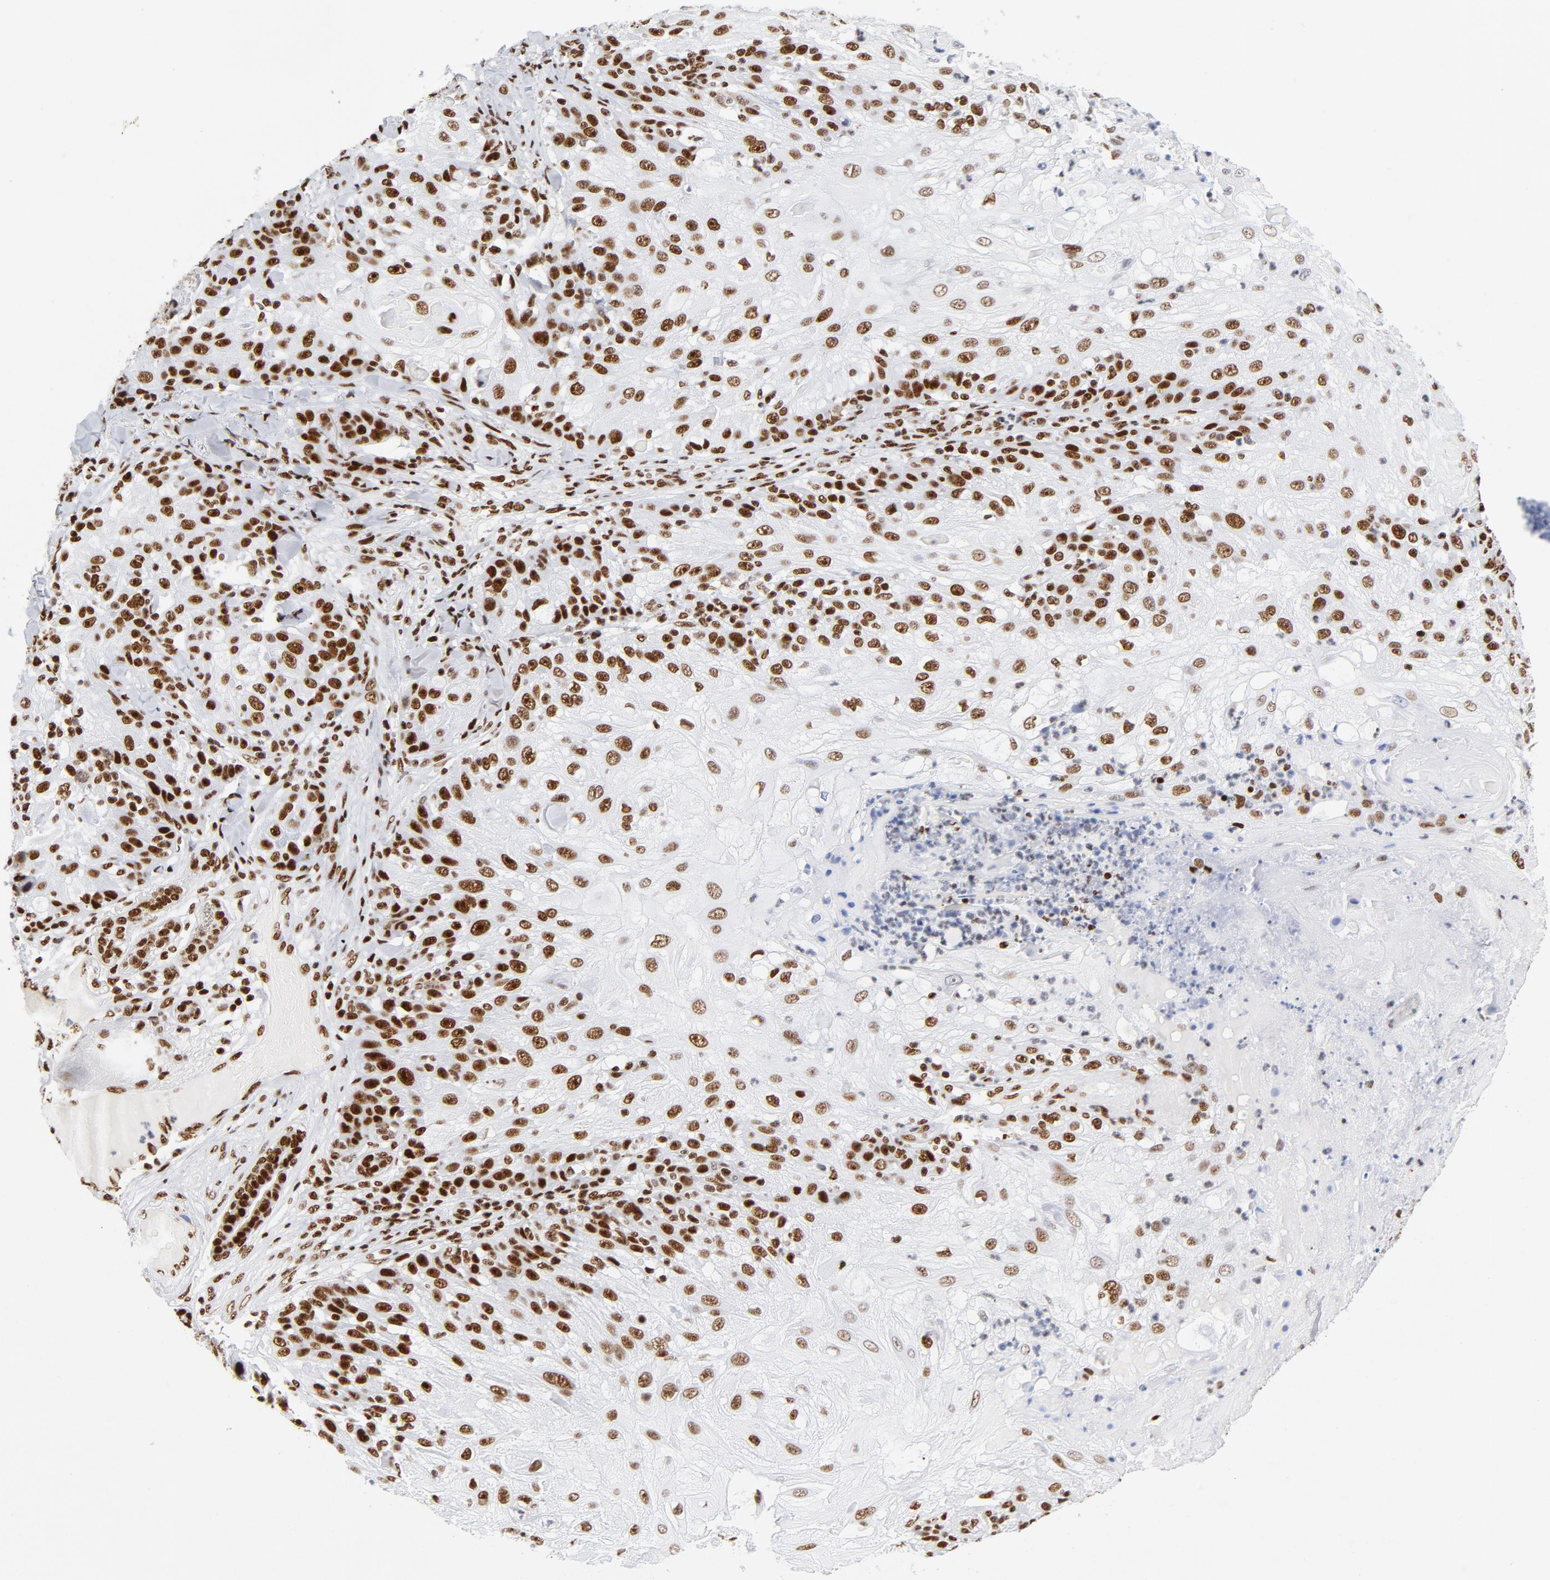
{"staining": {"intensity": "strong", "quantity": ">75%", "location": "nuclear"}, "tissue": "skin cancer", "cell_type": "Tumor cells", "image_type": "cancer", "snomed": [{"axis": "morphology", "description": "Normal tissue, NOS"}, {"axis": "morphology", "description": "Squamous cell carcinoma, NOS"}, {"axis": "topography", "description": "Skin"}], "caption": "Immunohistochemical staining of squamous cell carcinoma (skin) shows high levels of strong nuclear staining in approximately >75% of tumor cells.", "gene": "XRCC5", "patient": {"sex": "female", "age": 83}}